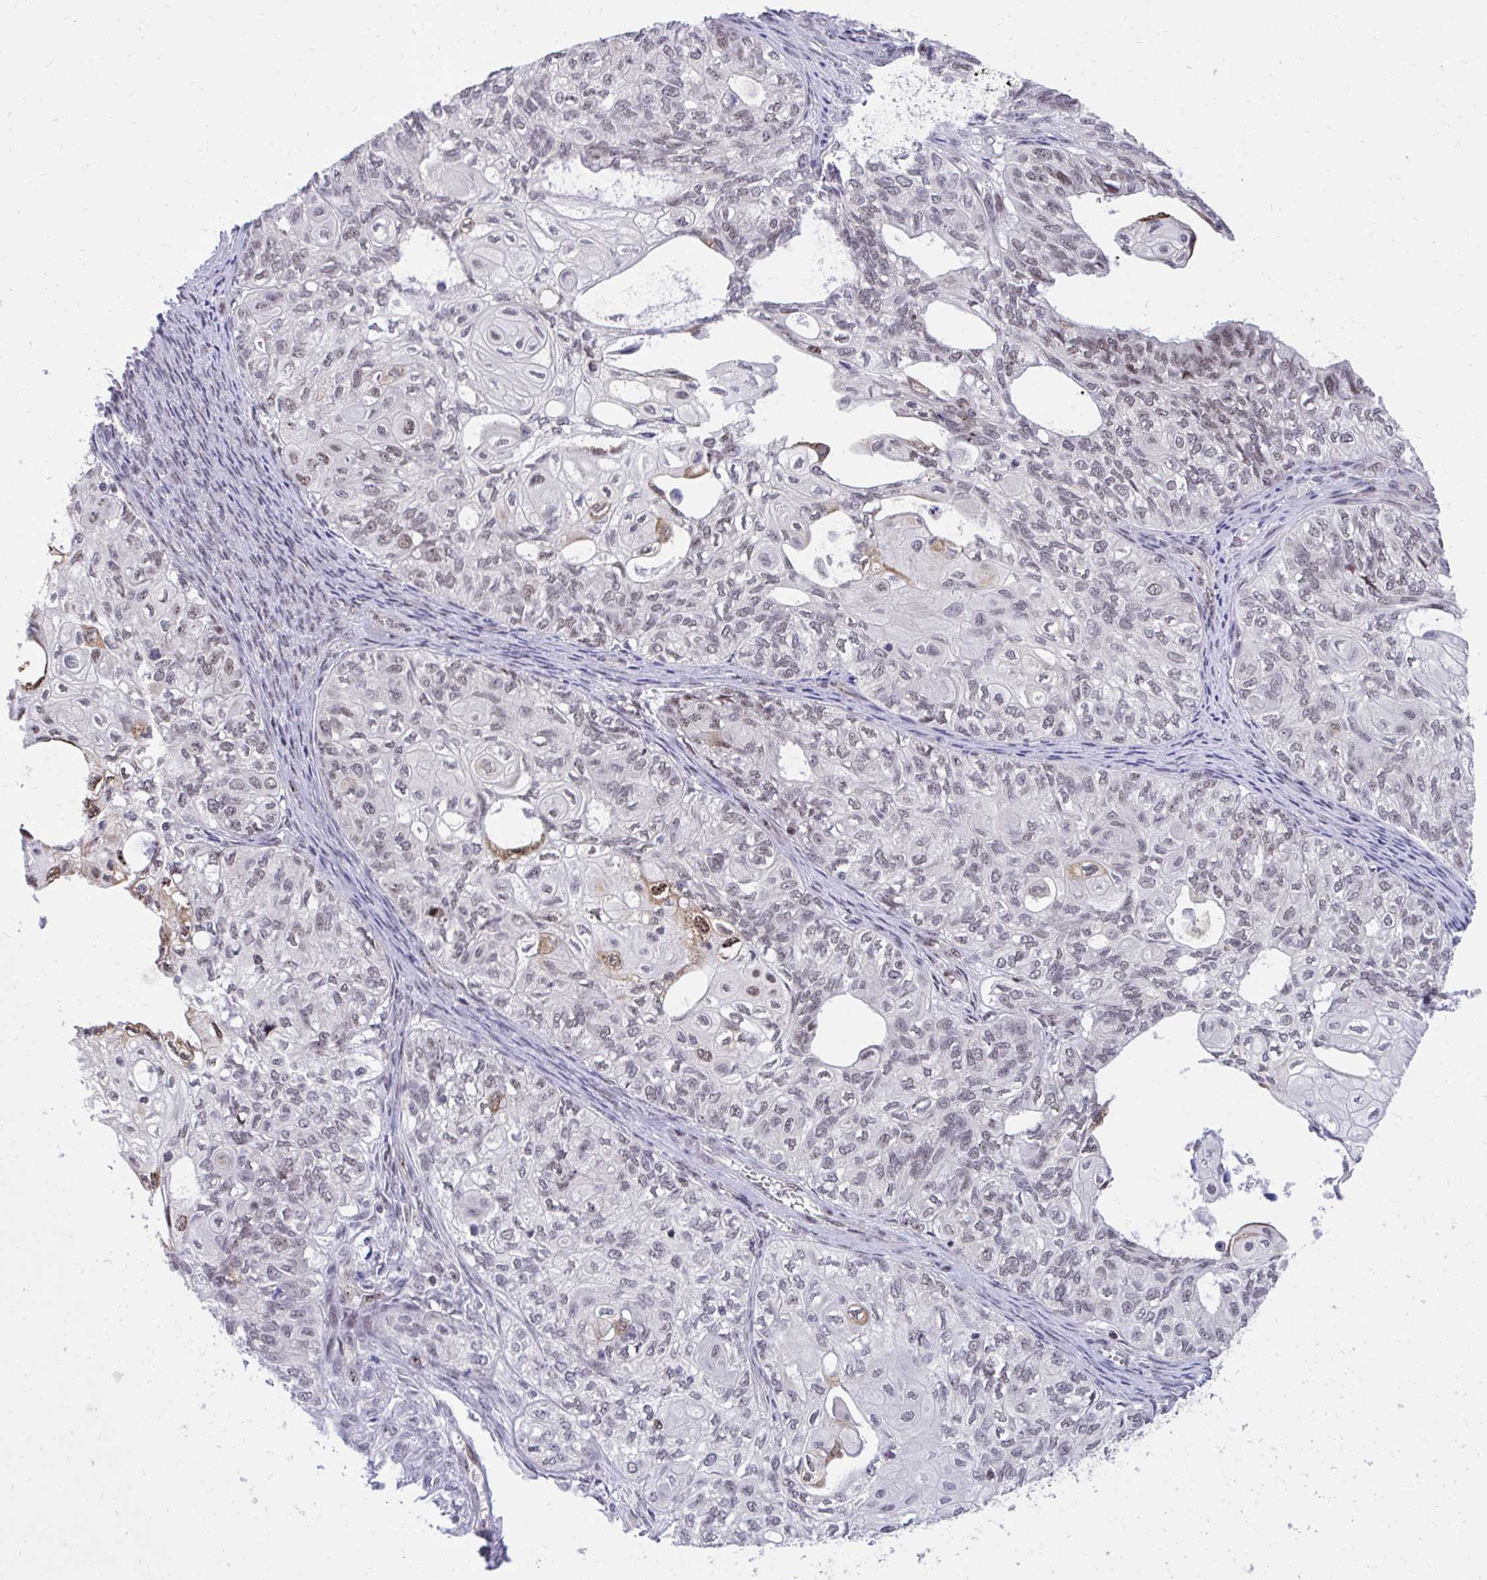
{"staining": {"intensity": "moderate", "quantity": "<25%", "location": "nuclear"}, "tissue": "ovarian cancer", "cell_type": "Tumor cells", "image_type": "cancer", "snomed": [{"axis": "morphology", "description": "Carcinoma, endometroid"}, {"axis": "topography", "description": "Ovary"}], "caption": "Immunohistochemical staining of human ovarian endometroid carcinoma shows low levels of moderate nuclear protein staining in about <25% of tumor cells.", "gene": "HOXA4", "patient": {"sex": "female", "age": 64}}